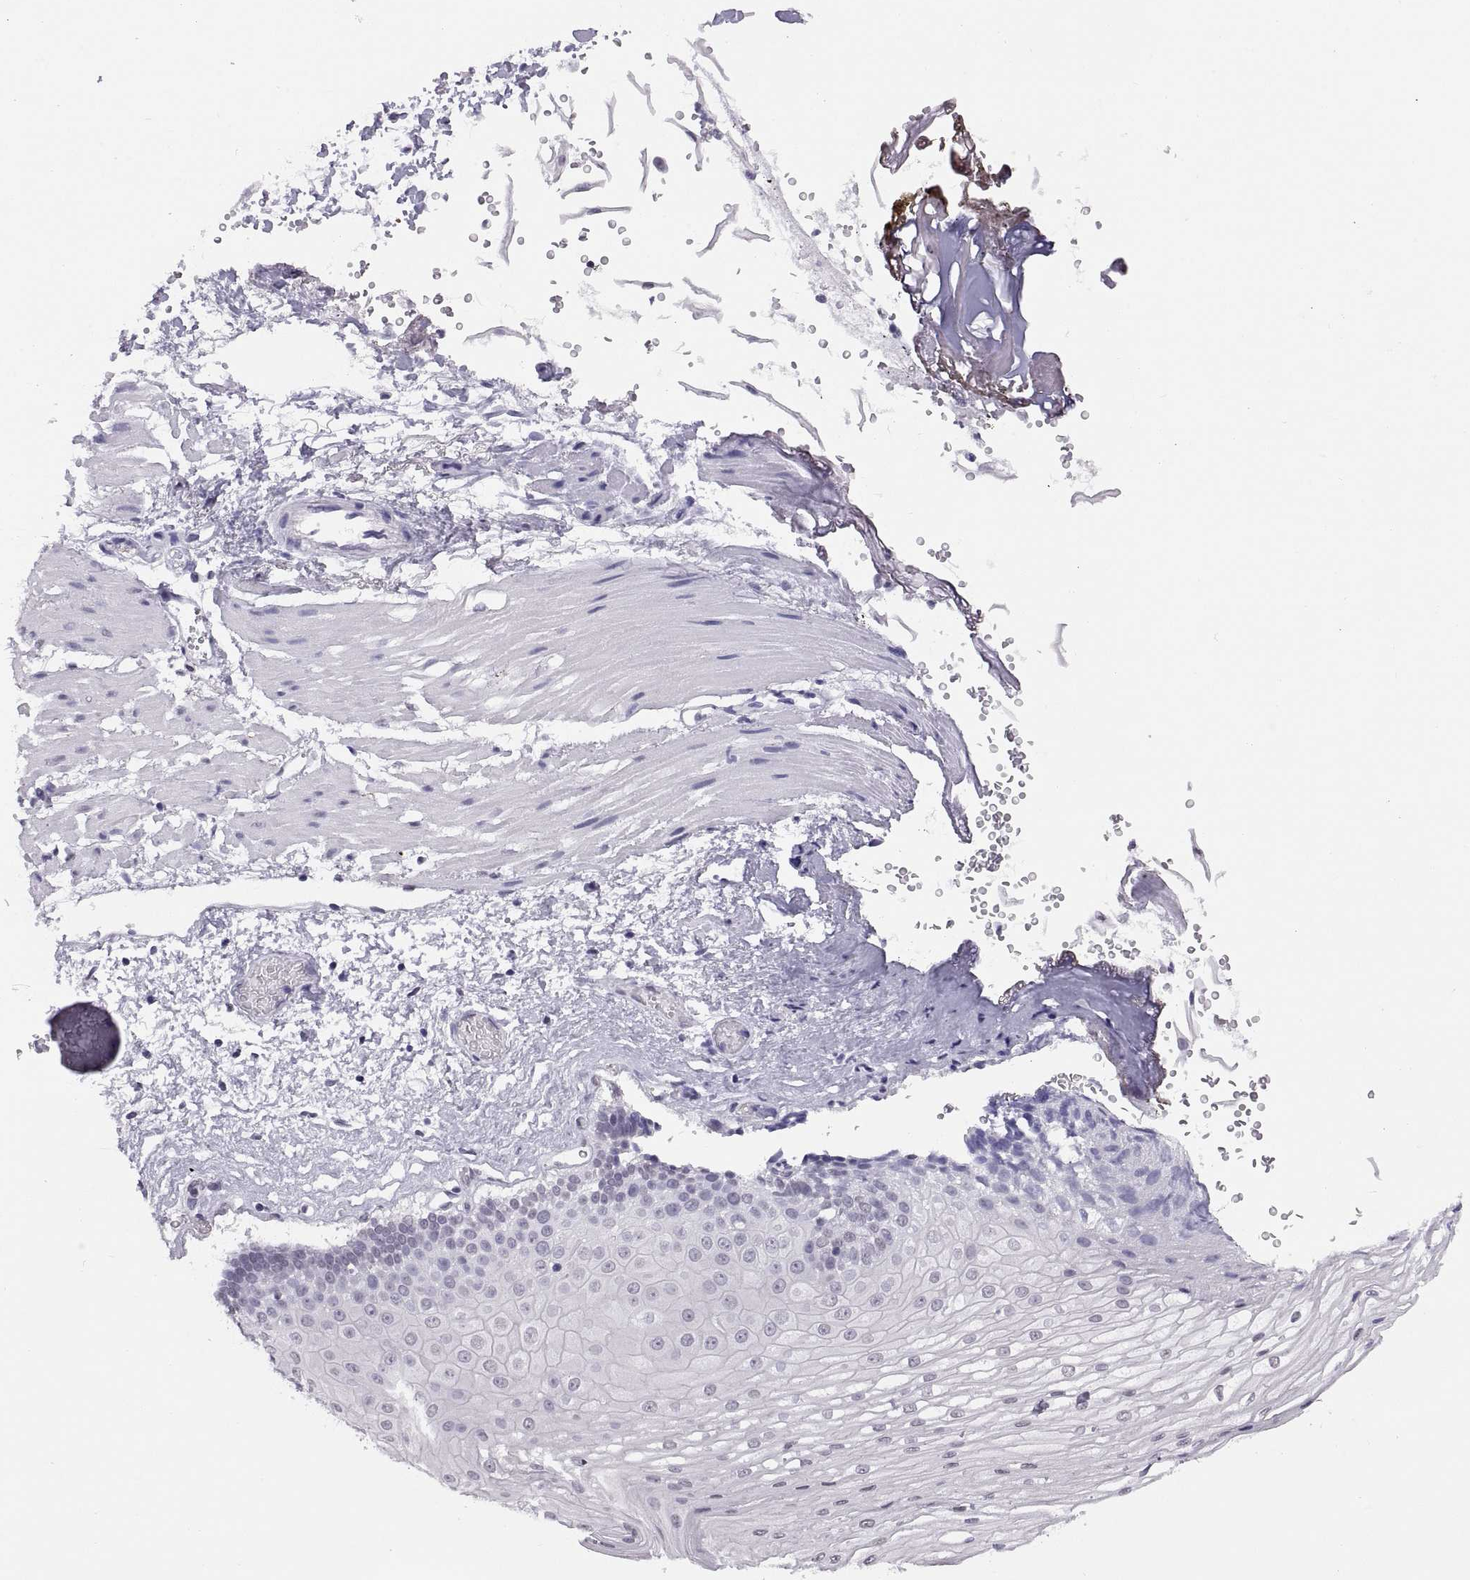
{"staining": {"intensity": "negative", "quantity": "none", "location": "none"}, "tissue": "esophagus", "cell_type": "Squamous epithelial cells", "image_type": "normal", "snomed": [{"axis": "morphology", "description": "Normal tissue, NOS"}, {"axis": "topography", "description": "Esophagus"}], "caption": "IHC micrograph of normal esophagus: esophagus stained with DAB exhibits no significant protein positivity in squamous epithelial cells.", "gene": "CARTPT", "patient": {"sex": "female", "age": 62}}